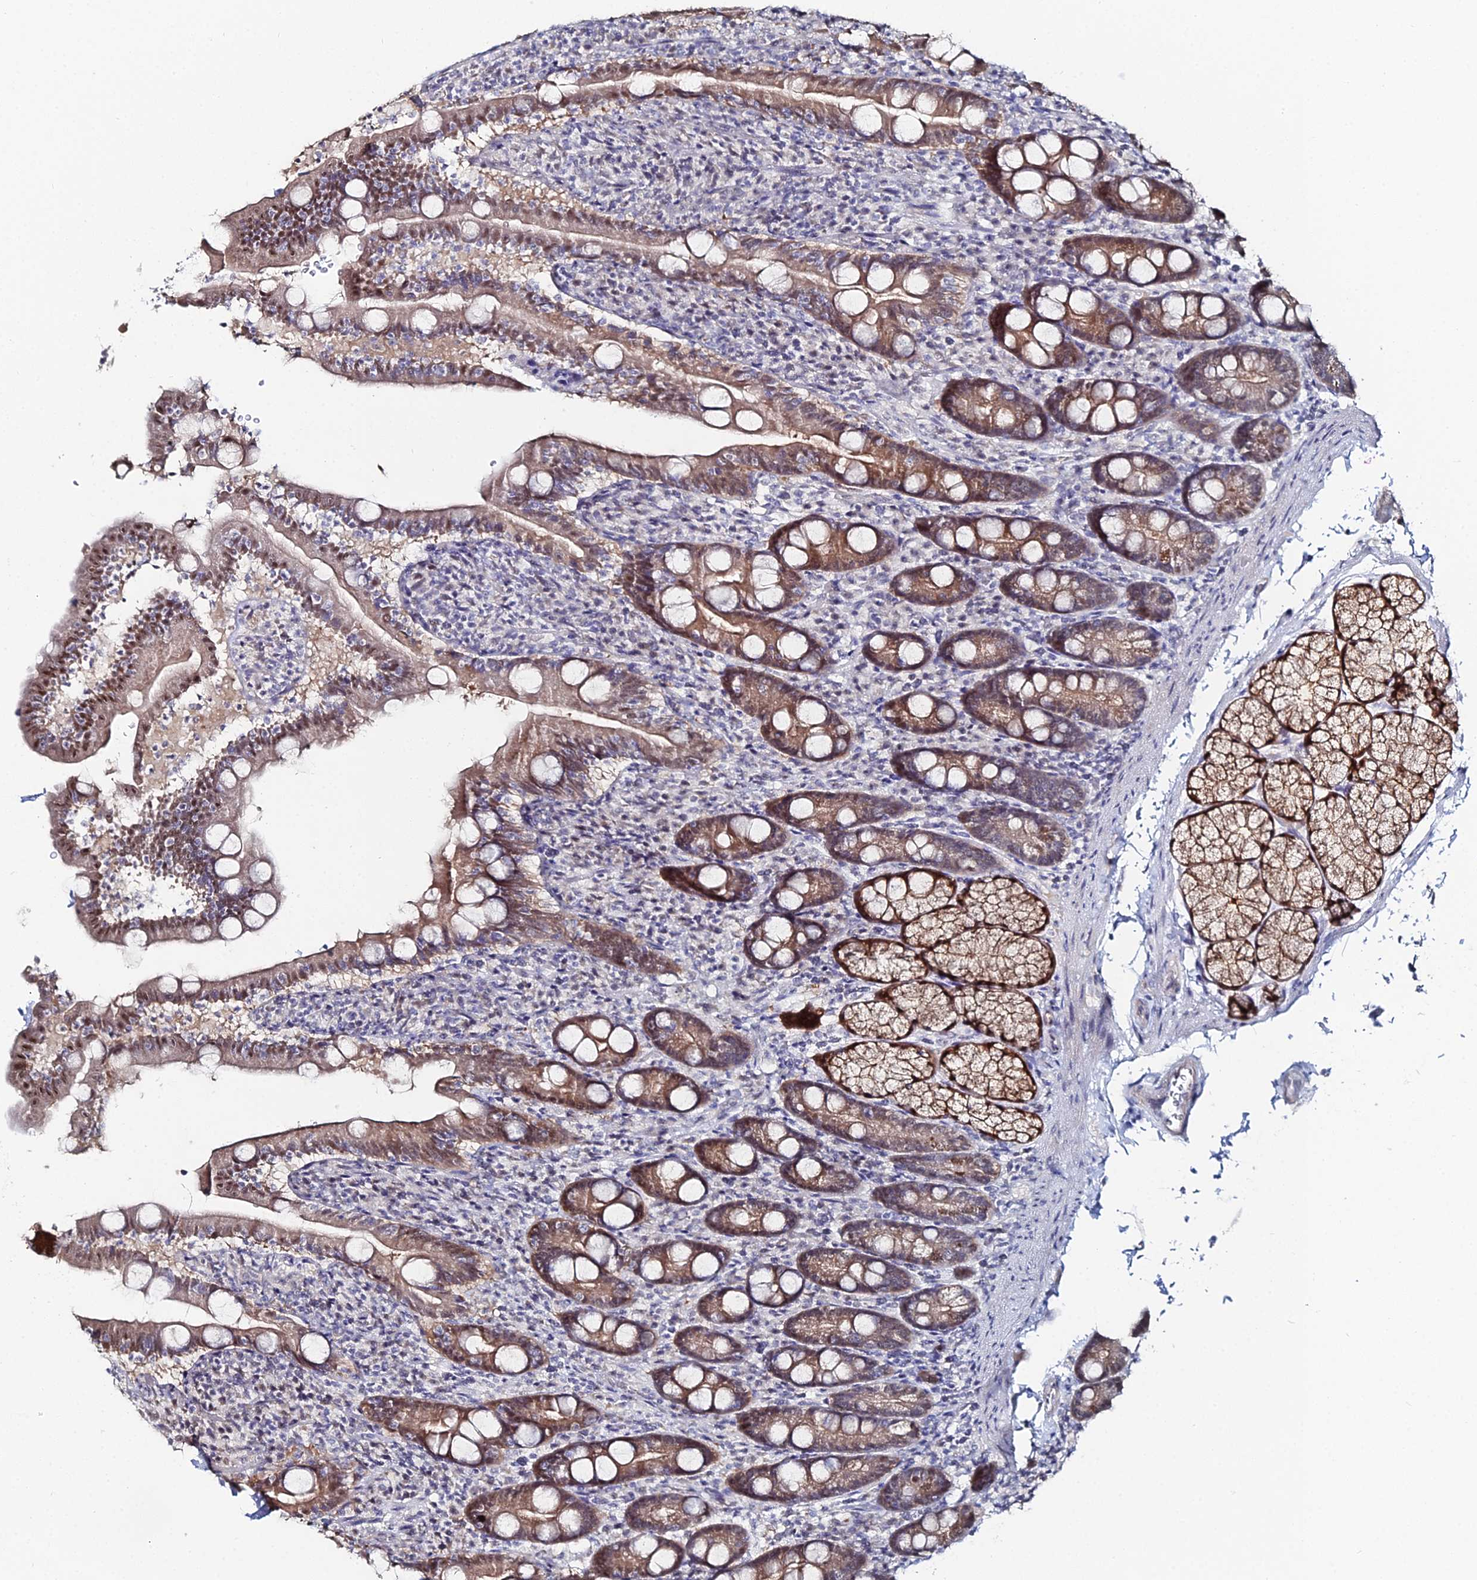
{"staining": {"intensity": "moderate", "quantity": ">75%", "location": "cytoplasmic/membranous,nuclear"}, "tissue": "duodenum", "cell_type": "Glandular cells", "image_type": "normal", "snomed": [{"axis": "morphology", "description": "Normal tissue, NOS"}, {"axis": "topography", "description": "Duodenum"}], "caption": "Glandular cells display medium levels of moderate cytoplasmic/membranous,nuclear expression in about >75% of cells in unremarkable duodenum.", "gene": "THAP4", "patient": {"sex": "male", "age": 35}}